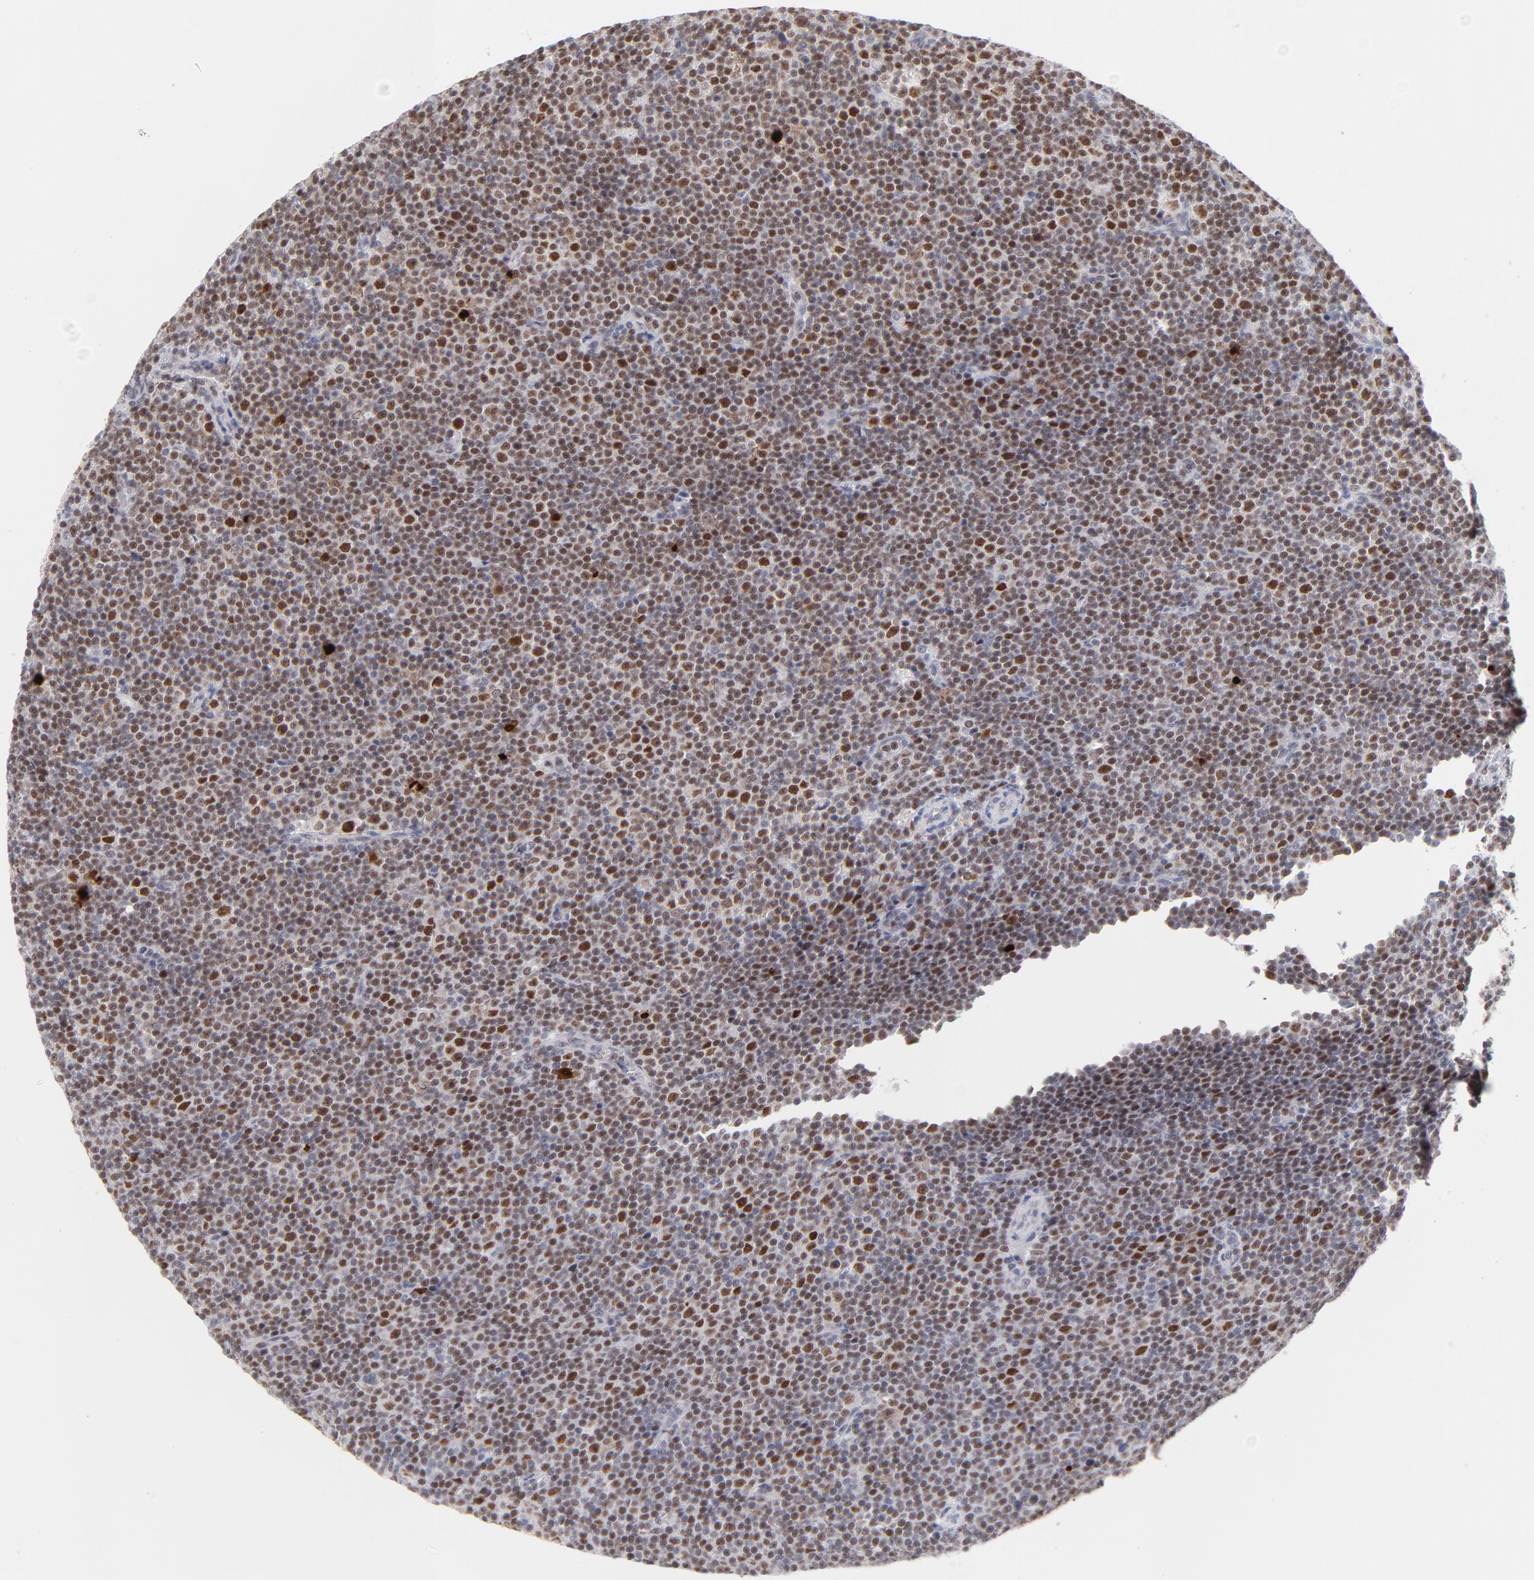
{"staining": {"intensity": "moderate", "quantity": "25%-75%", "location": "nuclear"}, "tissue": "lymphoma", "cell_type": "Tumor cells", "image_type": "cancer", "snomed": [{"axis": "morphology", "description": "Malignant lymphoma, non-Hodgkin's type, Low grade"}, {"axis": "topography", "description": "Lymph node"}], "caption": "DAB immunohistochemical staining of malignant lymphoma, non-Hodgkin's type (low-grade) shows moderate nuclear protein expression in approximately 25%-75% of tumor cells. (DAB (3,3'-diaminobenzidine) IHC, brown staining for protein, blue staining for nuclei).", "gene": "PARP1", "patient": {"sex": "female", "age": 67}}